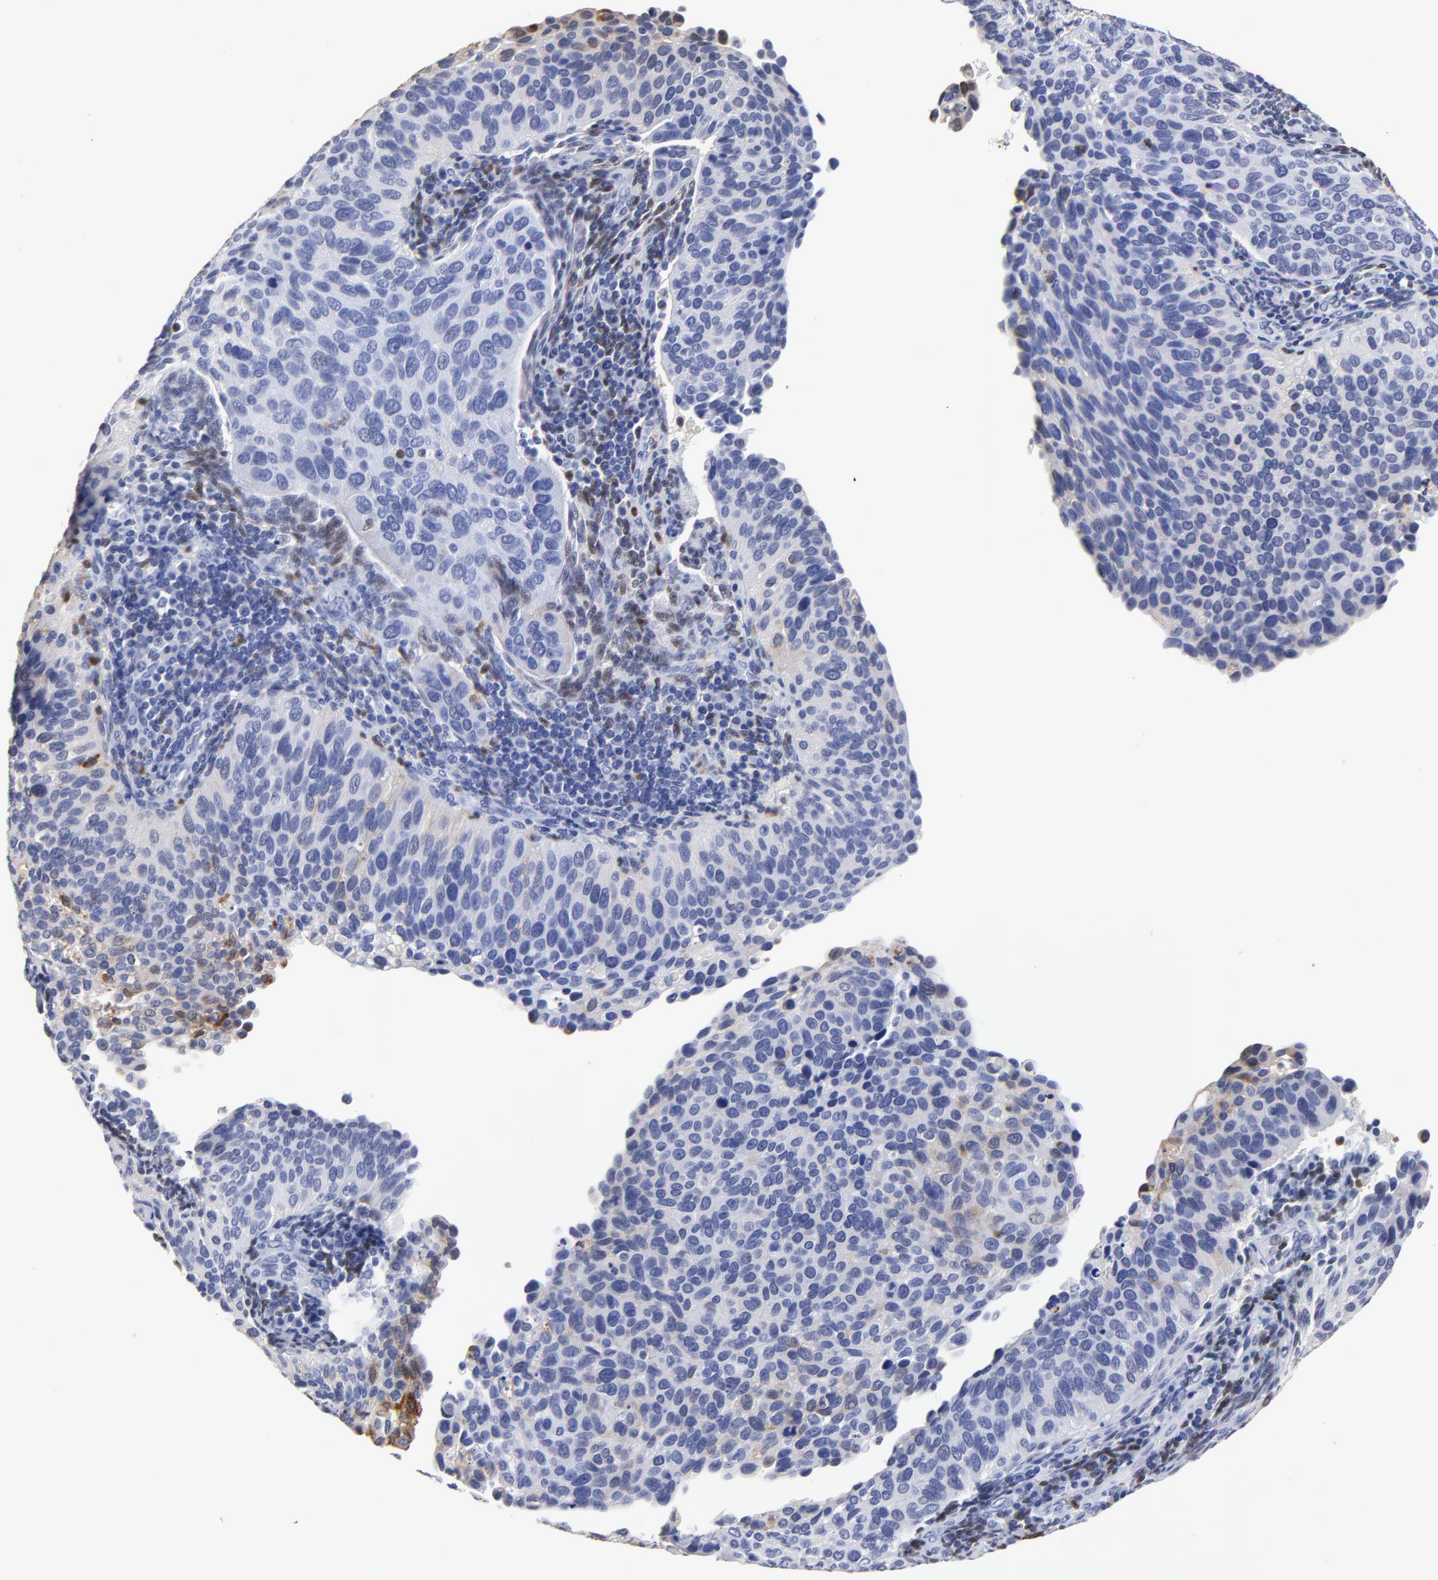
{"staining": {"intensity": "moderate", "quantity": "<25%", "location": "cytoplasmic/membranous"}, "tissue": "cervical cancer", "cell_type": "Tumor cells", "image_type": "cancer", "snomed": [{"axis": "morphology", "description": "Adenocarcinoma, NOS"}, {"axis": "topography", "description": "Cervix"}], "caption": "Brown immunohistochemical staining in human cervical adenocarcinoma exhibits moderate cytoplasmic/membranous positivity in approximately <25% of tumor cells. (DAB = brown stain, brightfield microscopy at high magnification).", "gene": "SMARCA1", "patient": {"sex": "female", "age": 29}}